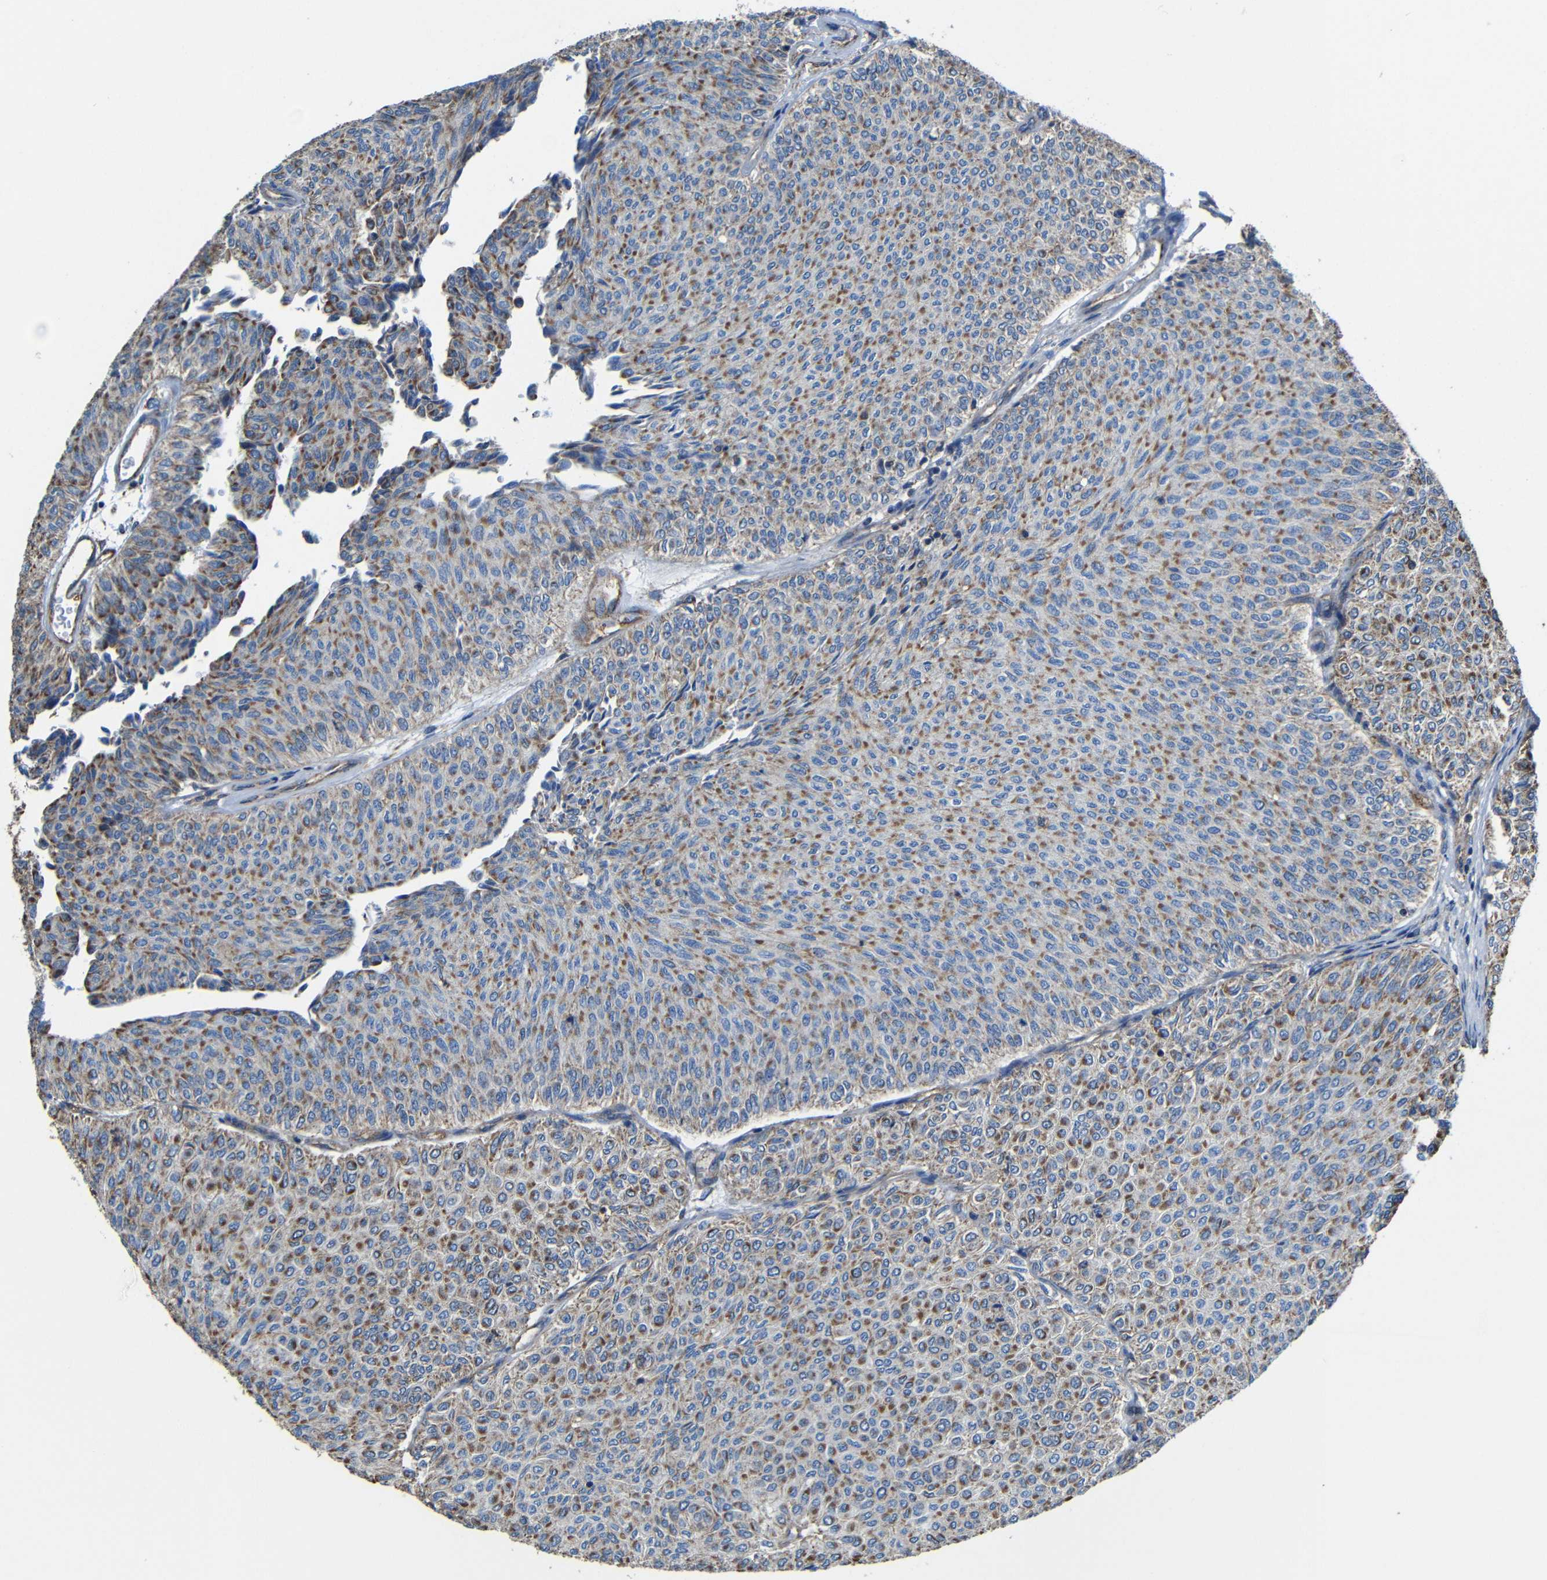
{"staining": {"intensity": "moderate", "quantity": ">75%", "location": "cytoplasmic/membranous"}, "tissue": "urothelial cancer", "cell_type": "Tumor cells", "image_type": "cancer", "snomed": [{"axis": "morphology", "description": "Urothelial carcinoma, Low grade"}, {"axis": "topography", "description": "Urinary bladder"}], "caption": "Immunohistochemical staining of human urothelial cancer shows medium levels of moderate cytoplasmic/membranous expression in approximately >75% of tumor cells.", "gene": "INTS6L", "patient": {"sex": "male", "age": 78}}